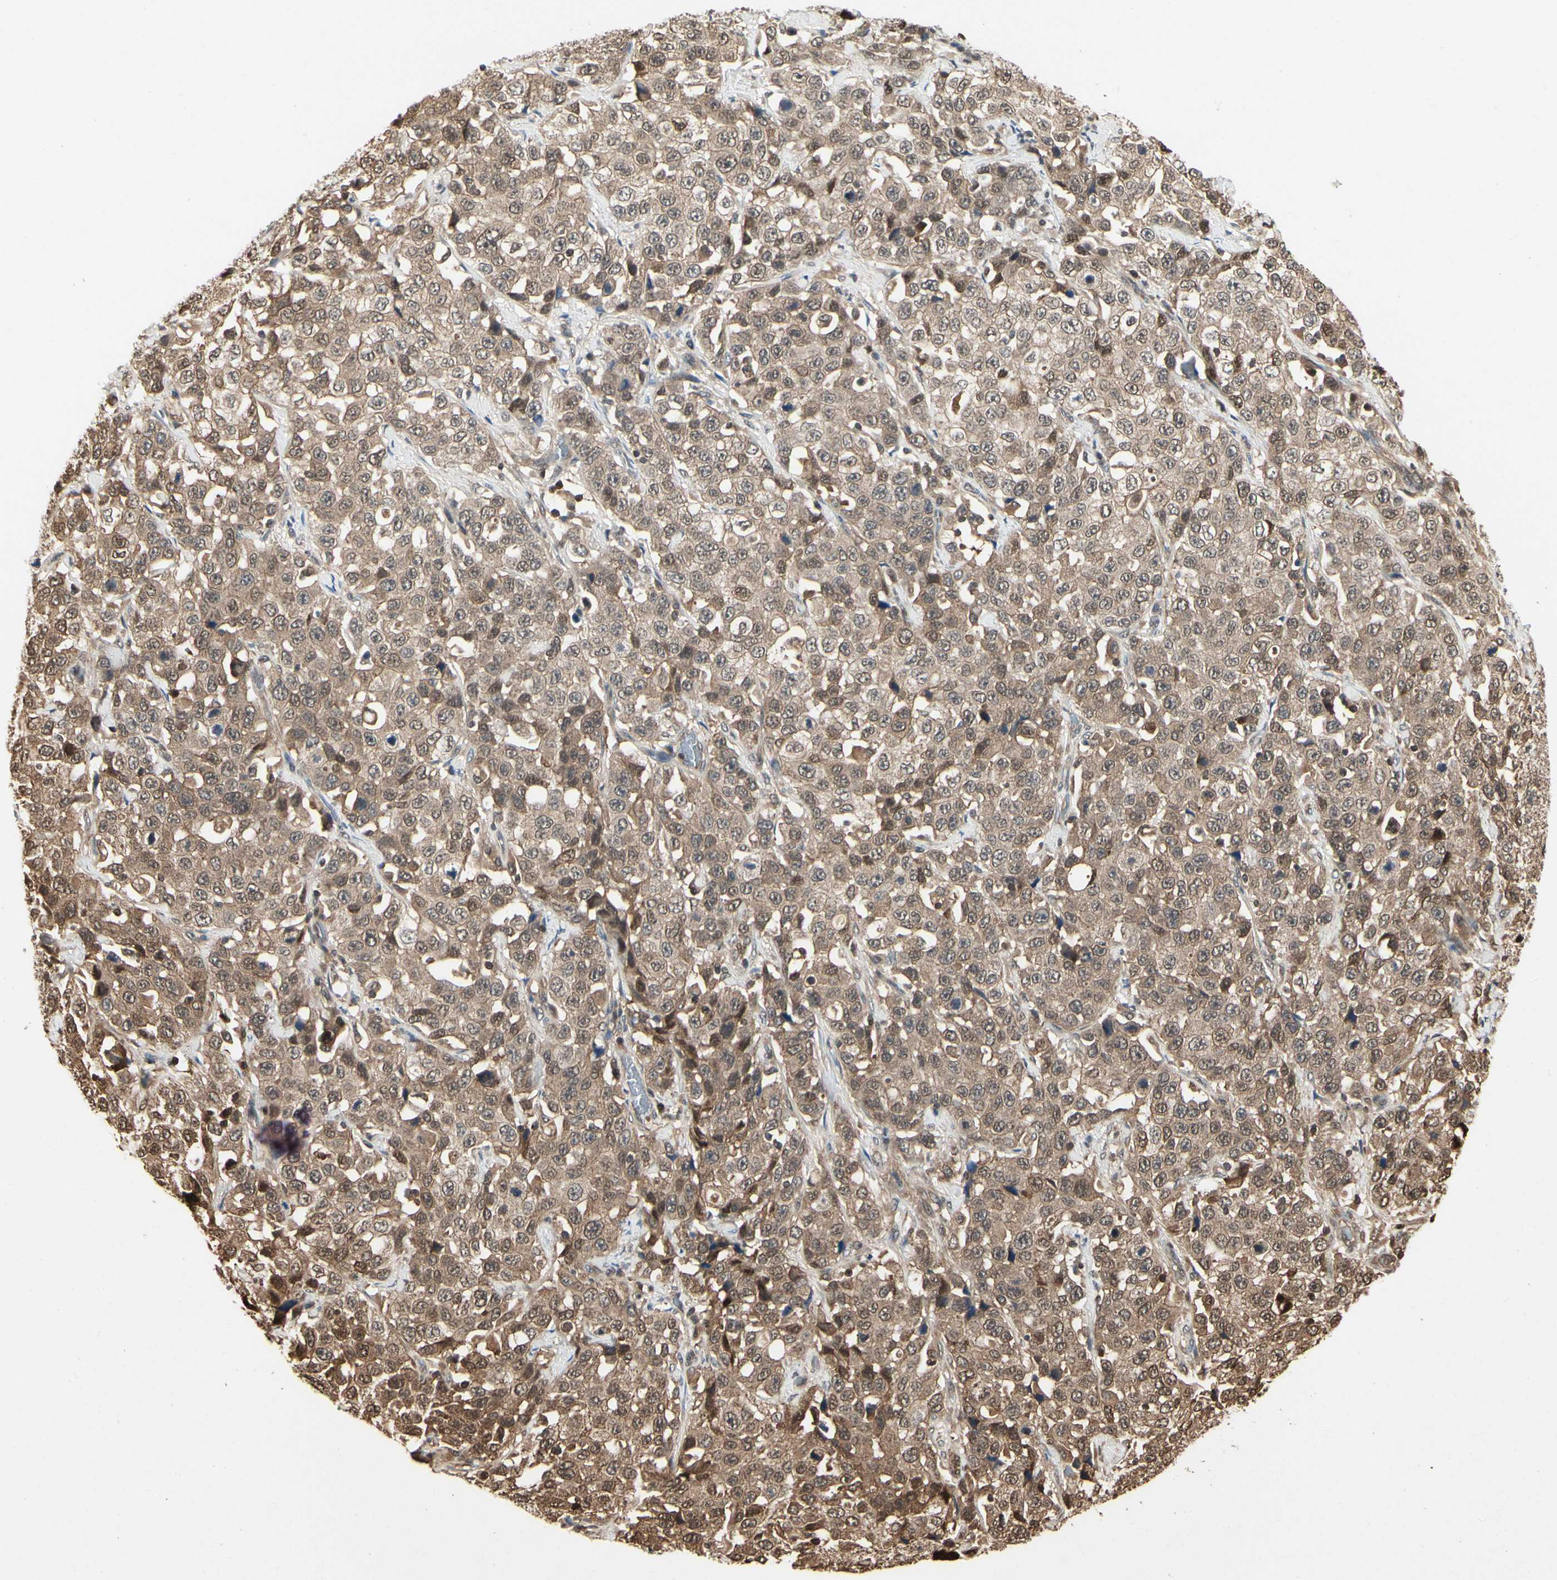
{"staining": {"intensity": "moderate", "quantity": ">75%", "location": "cytoplasmic/membranous"}, "tissue": "stomach cancer", "cell_type": "Tumor cells", "image_type": "cancer", "snomed": [{"axis": "morphology", "description": "Normal tissue, NOS"}, {"axis": "morphology", "description": "Adenocarcinoma, NOS"}, {"axis": "topography", "description": "Stomach"}], "caption": "Immunohistochemistry (IHC) micrograph of stomach adenocarcinoma stained for a protein (brown), which displays medium levels of moderate cytoplasmic/membranous positivity in approximately >75% of tumor cells.", "gene": "YWHAQ", "patient": {"sex": "male", "age": 48}}